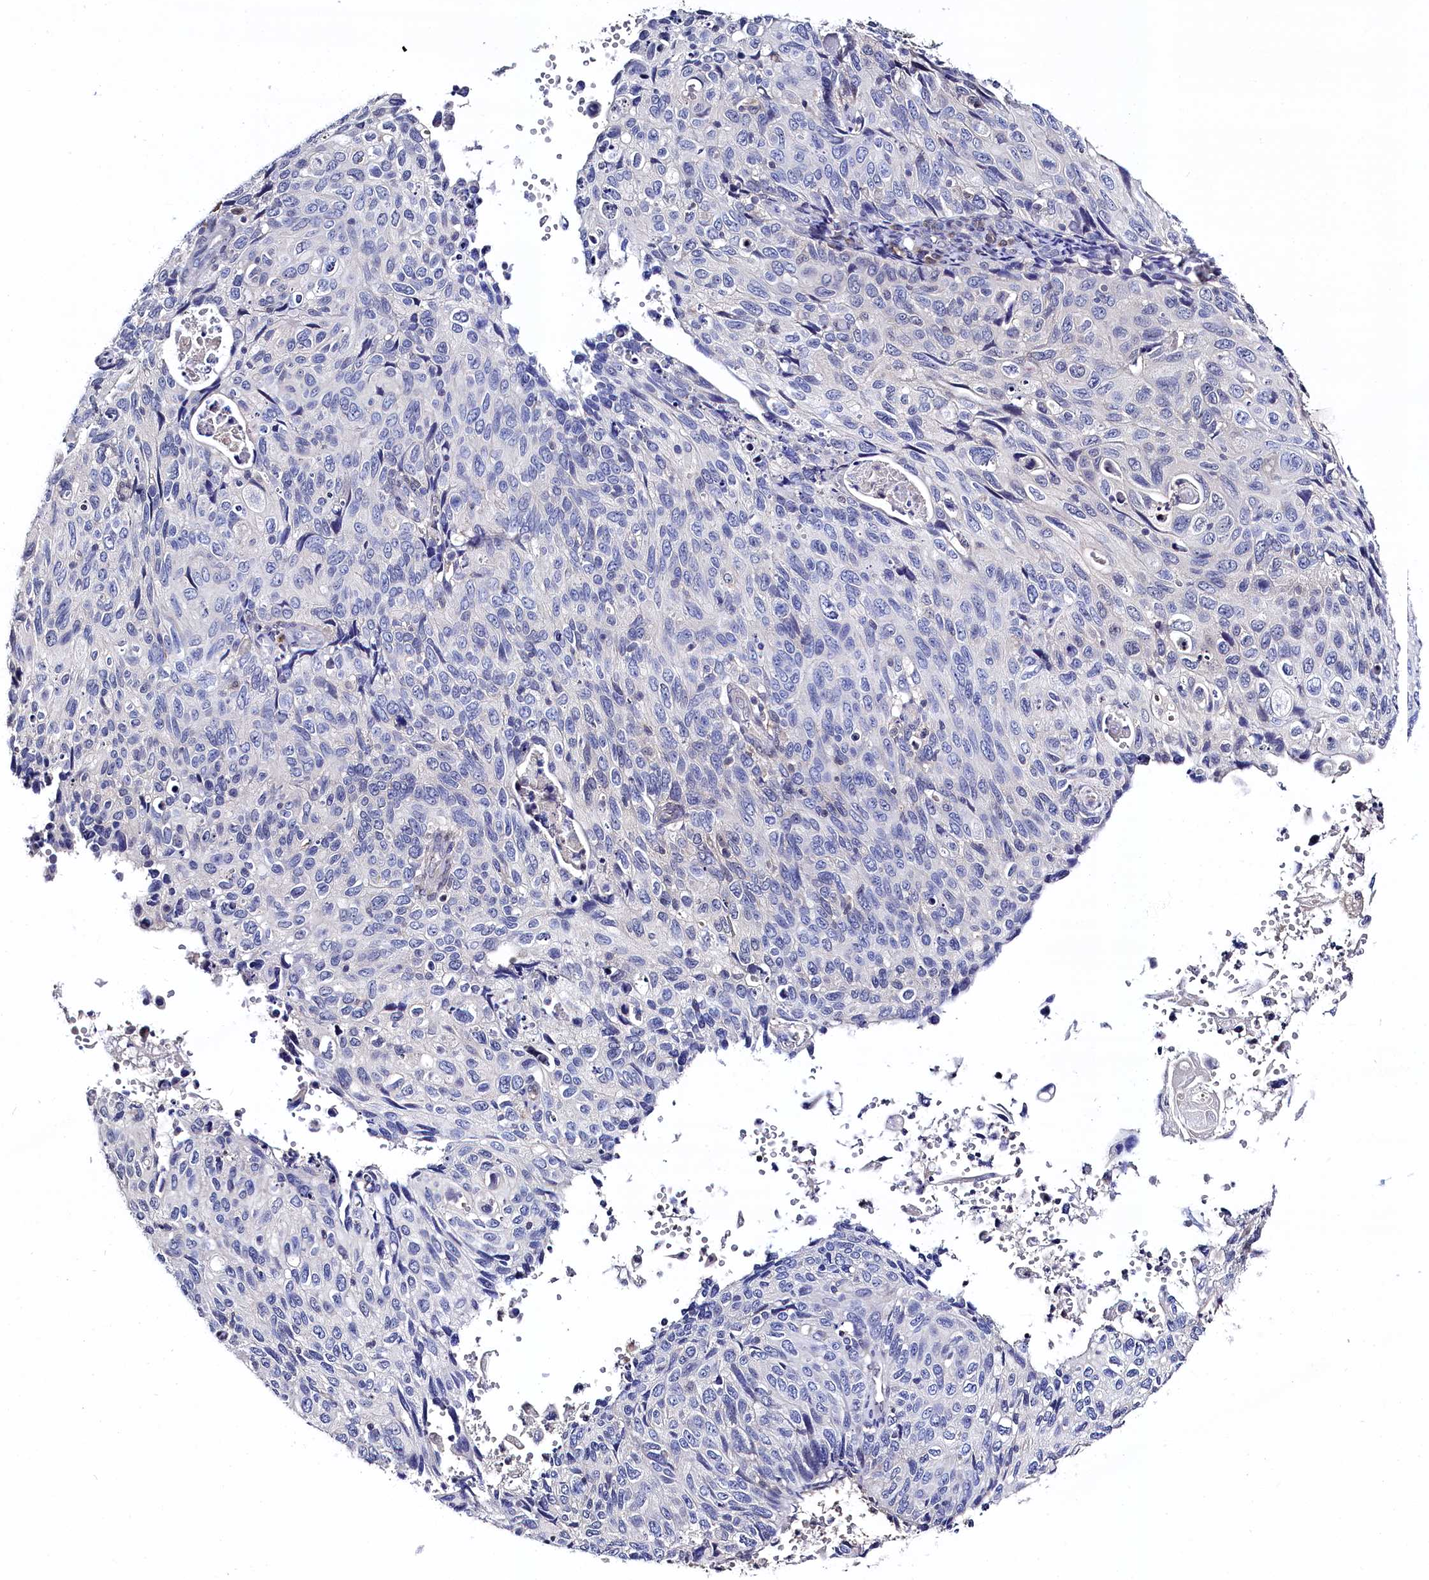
{"staining": {"intensity": "negative", "quantity": "none", "location": "none"}, "tissue": "cervical cancer", "cell_type": "Tumor cells", "image_type": "cancer", "snomed": [{"axis": "morphology", "description": "Squamous cell carcinoma, NOS"}, {"axis": "topography", "description": "Cervix"}], "caption": "An immunohistochemistry (IHC) photomicrograph of cervical cancer (squamous cell carcinoma) is shown. There is no staining in tumor cells of cervical cancer (squamous cell carcinoma).", "gene": "C11orf54", "patient": {"sex": "female", "age": 70}}